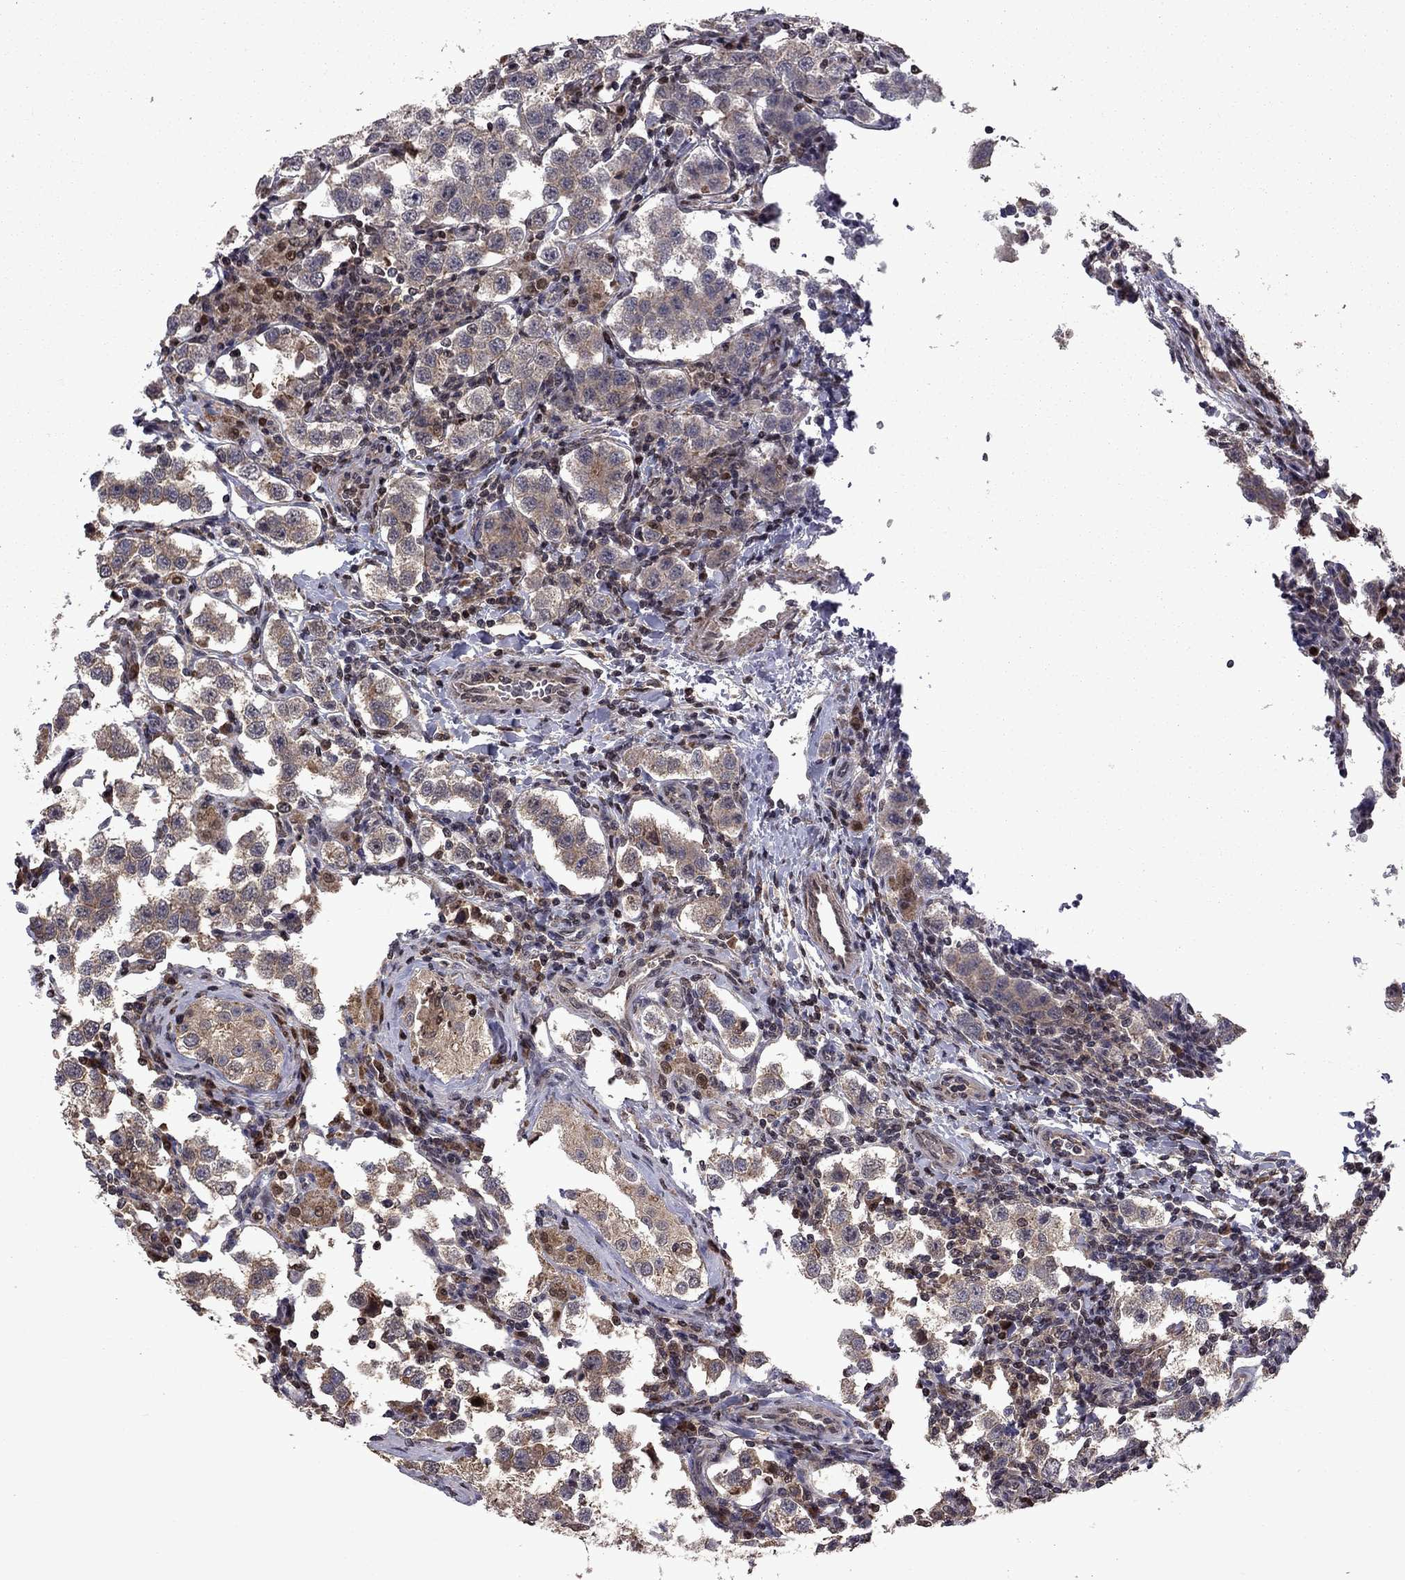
{"staining": {"intensity": "moderate", "quantity": "25%-75%", "location": "cytoplasmic/membranous"}, "tissue": "testis cancer", "cell_type": "Tumor cells", "image_type": "cancer", "snomed": [{"axis": "morphology", "description": "Seminoma, NOS"}, {"axis": "topography", "description": "Testis"}], "caption": "This histopathology image reveals IHC staining of human testis cancer, with medium moderate cytoplasmic/membranous positivity in approximately 25%-75% of tumor cells.", "gene": "IPP", "patient": {"sex": "male", "age": 37}}